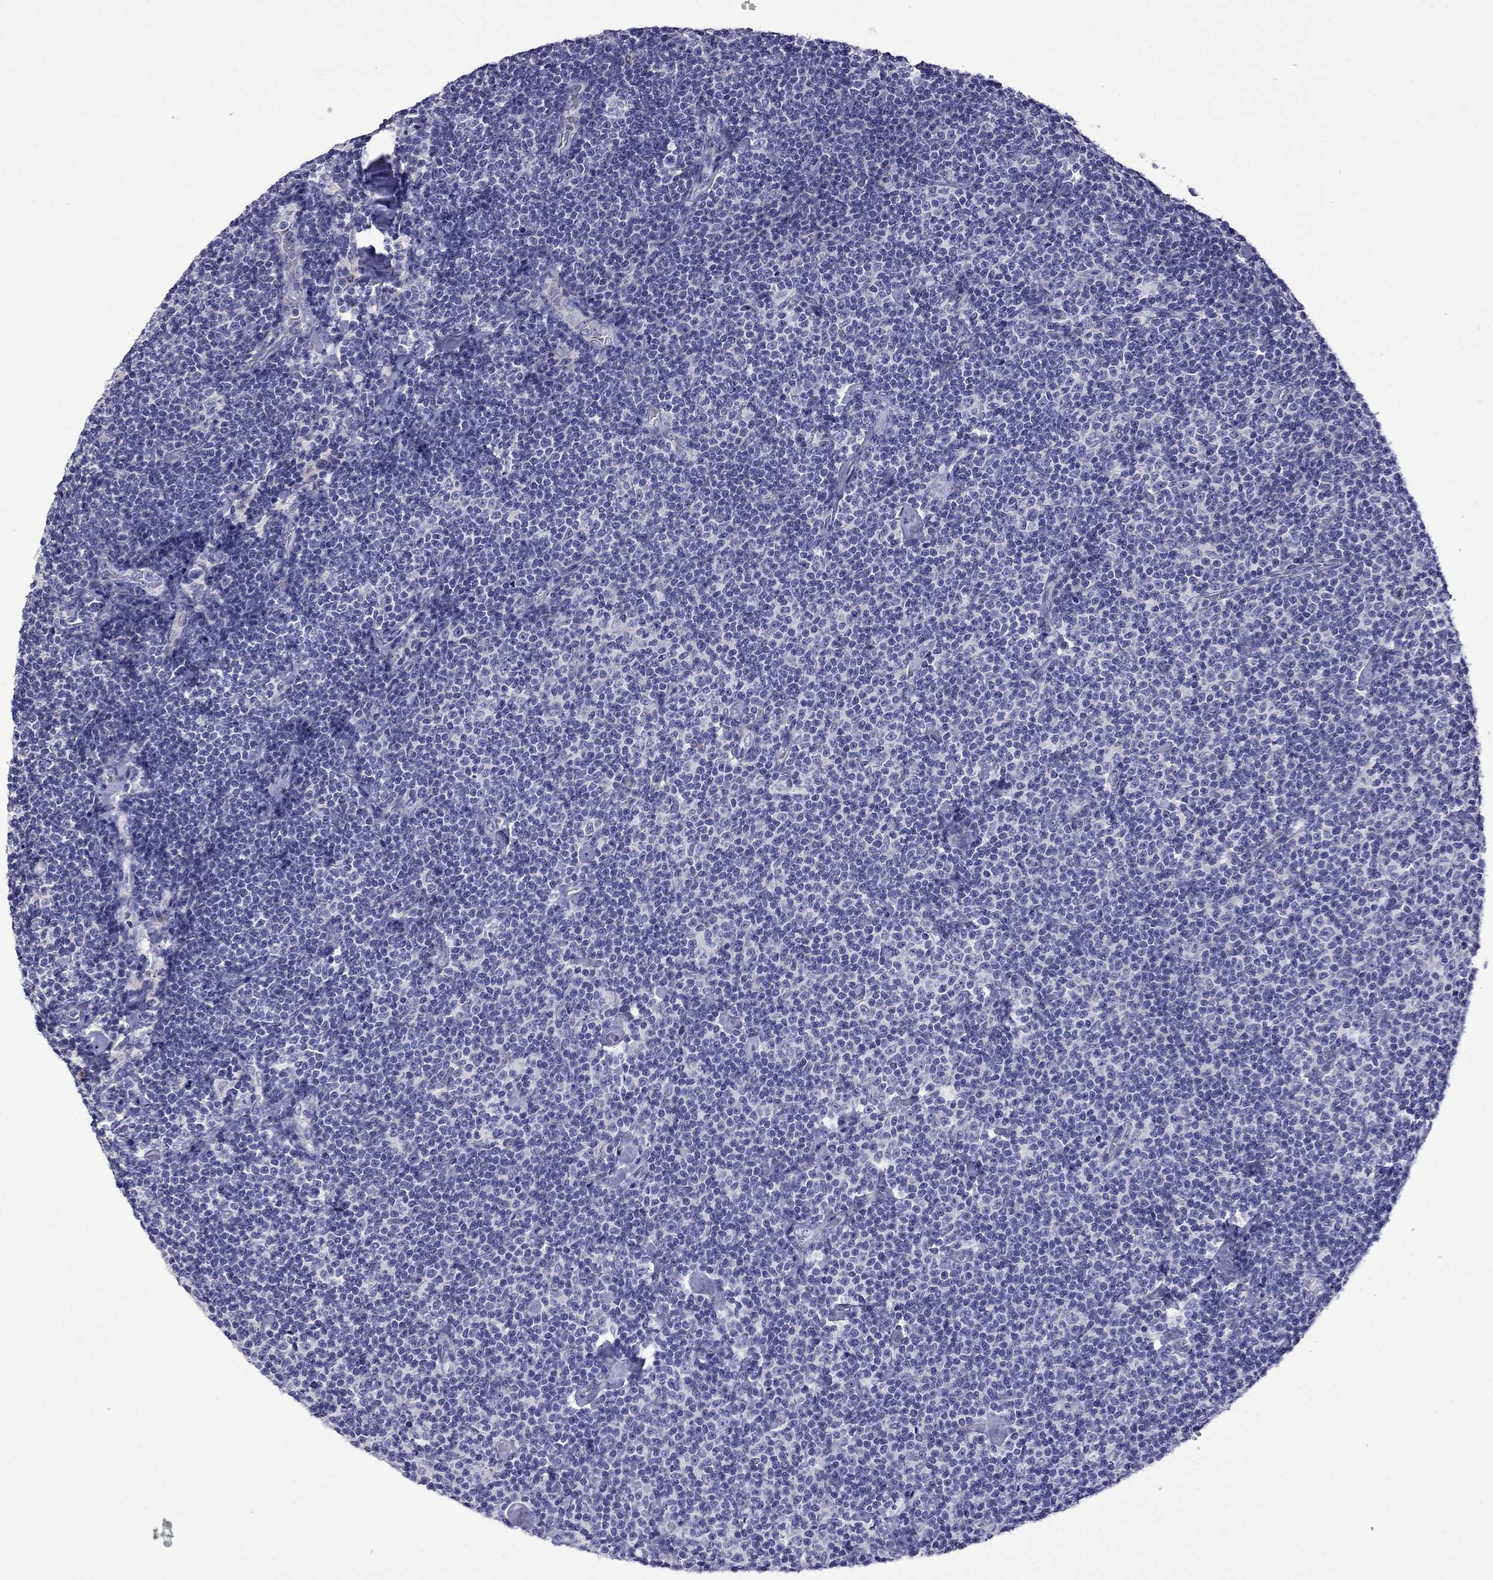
{"staining": {"intensity": "negative", "quantity": "none", "location": "none"}, "tissue": "lymphoma", "cell_type": "Tumor cells", "image_type": "cancer", "snomed": [{"axis": "morphology", "description": "Malignant lymphoma, non-Hodgkin's type, Low grade"}, {"axis": "topography", "description": "Lymph node"}], "caption": "An immunohistochemistry image of malignant lymphoma, non-Hodgkin's type (low-grade) is shown. There is no staining in tumor cells of malignant lymphoma, non-Hodgkin's type (low-grade).", "gene": "STAR", "patient": {"sex": "male", "age": 81}}